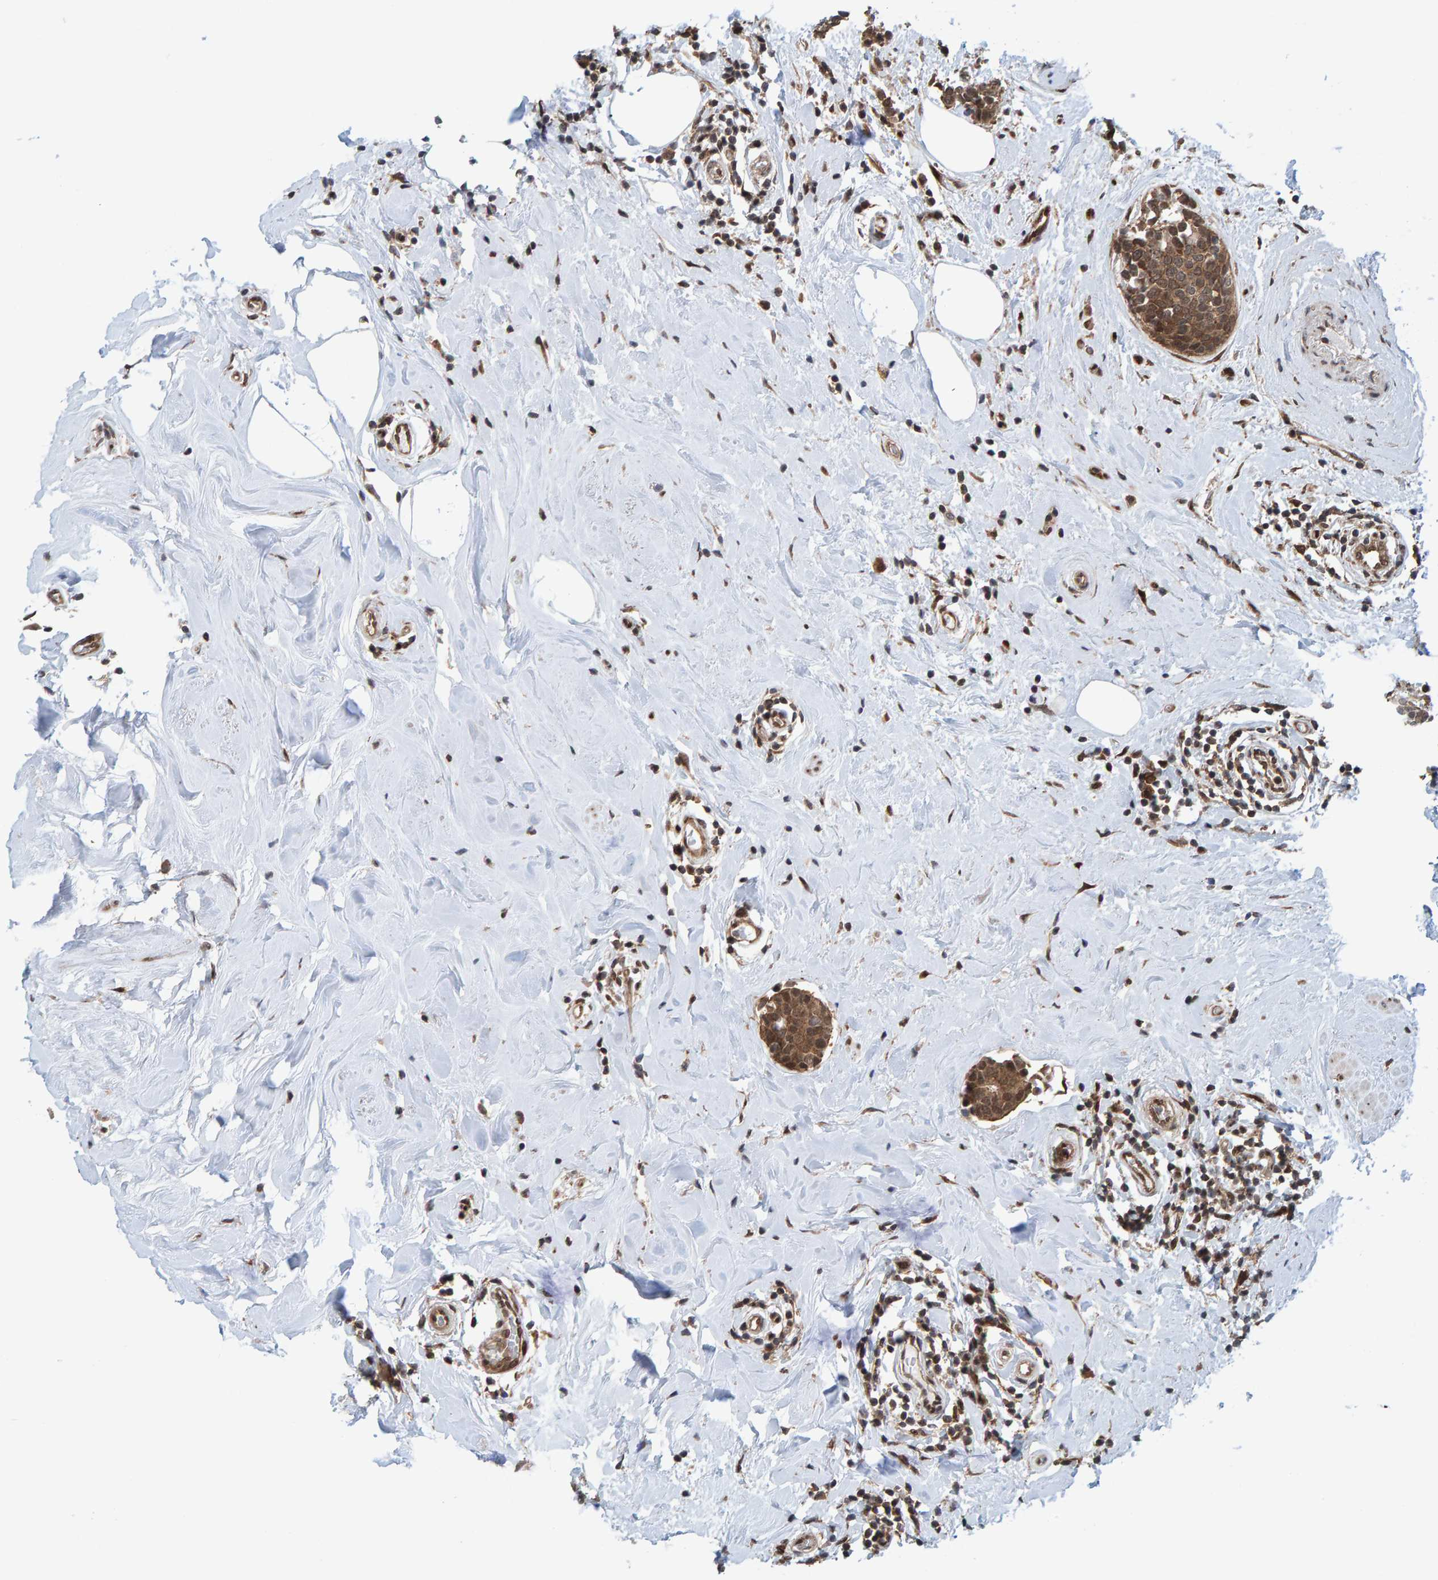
{"staining": {"intensity": "moderate", "quantity": ">75%", "location": "cytoplasmic/membranous,nuclear"}, "tissue": "breast cancer", "cell_type": "Tumor cells", "image_type": "cancer", "snomed": [{"axis": "morphology", "description": "Duct carcinoma"}, {"axis": "topography", "description": "Breast"}], "caption": "Intraductal carcinoma (breast) stained with IHC demonstrates moderate cytoplasmic/membranous and nuclear expression in approximately >75% of tumor cells.", "gene": "ZNF366", "patient": {"sex": "female", "age": 55}}